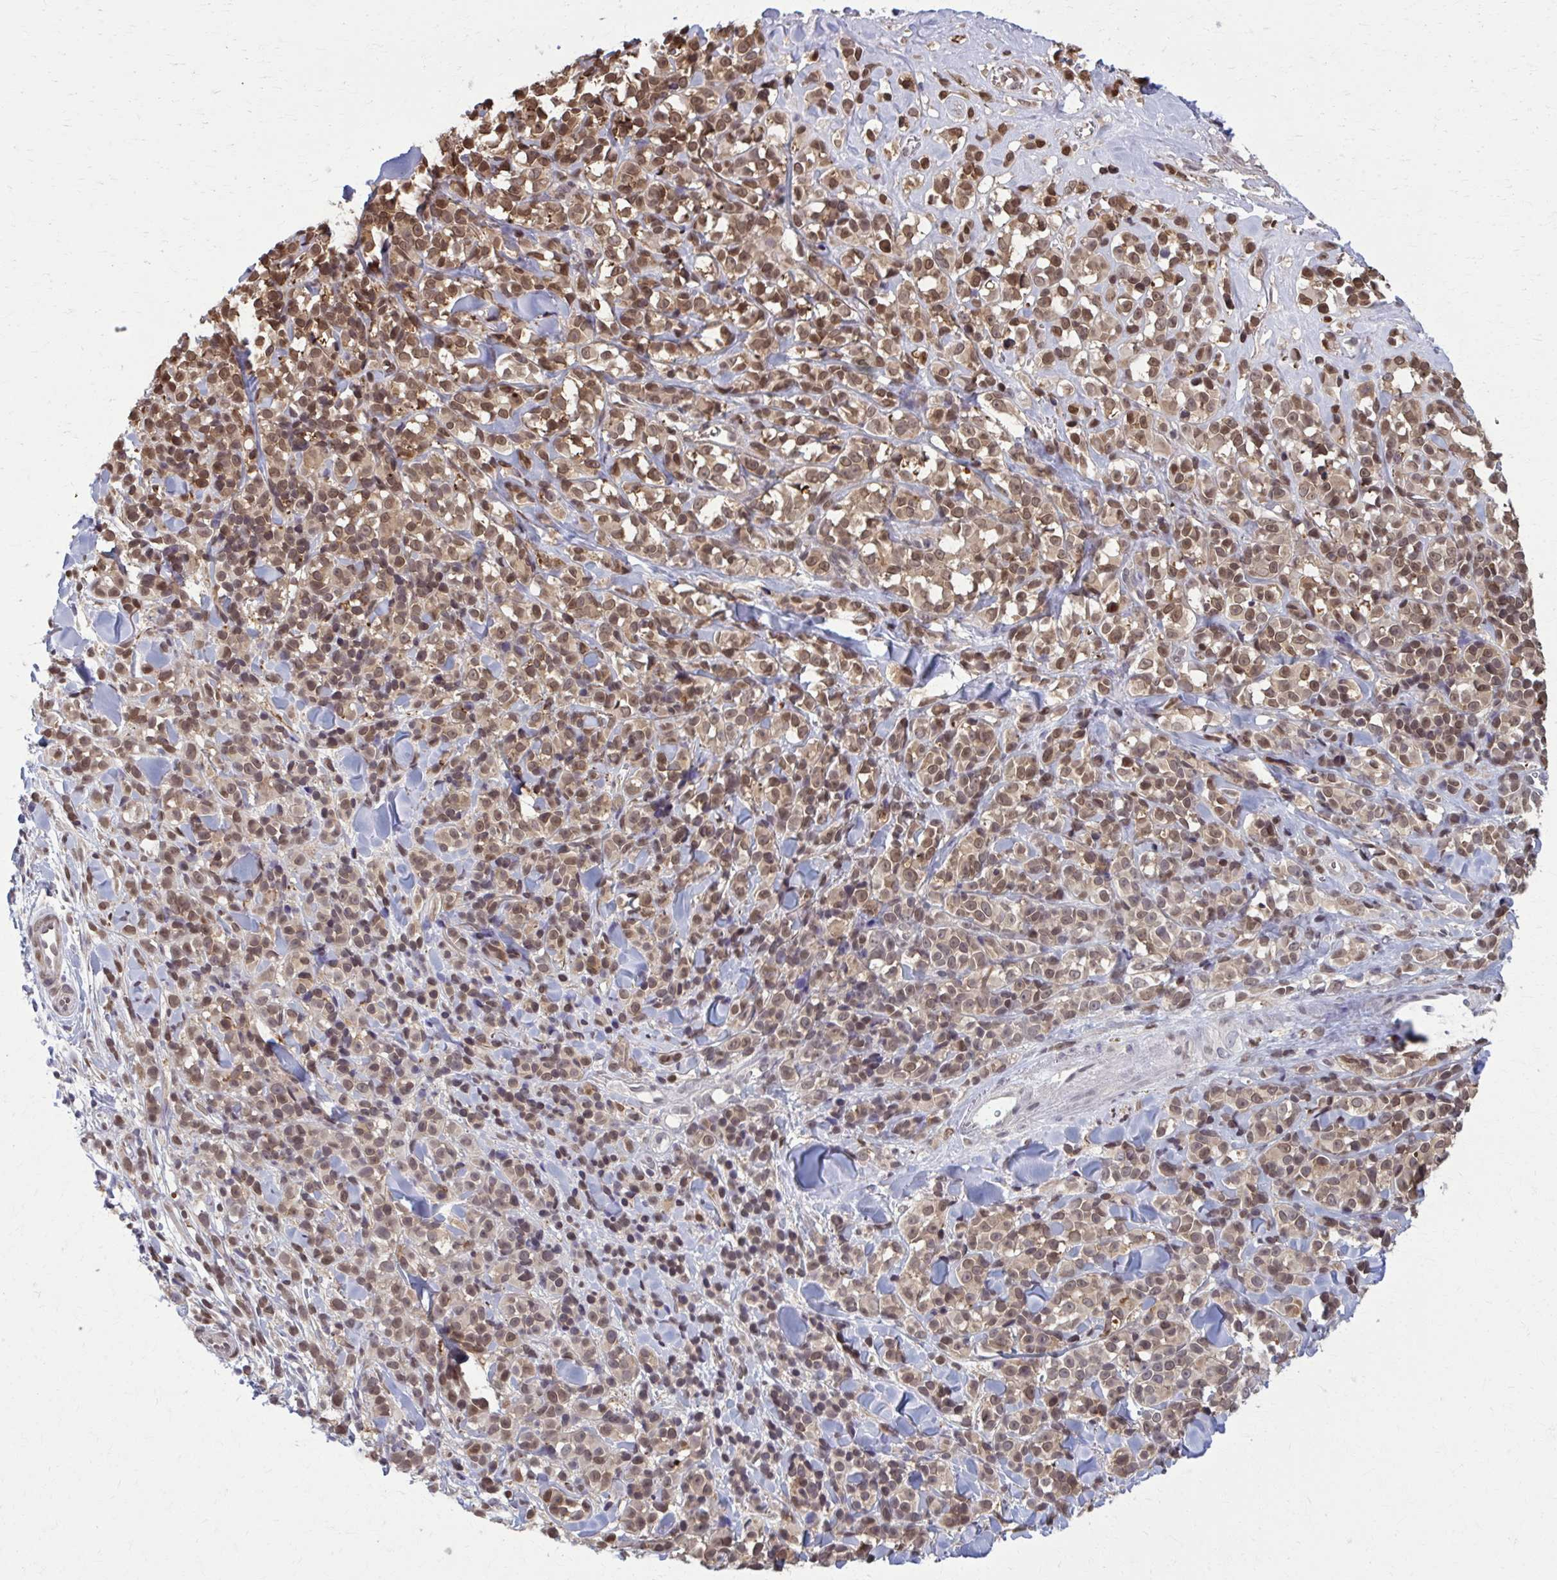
{"staining": {"intensity": "moderate", "quantity": ">75%", "location": "cytoplasmic/membranous,nuclear"}, "tissue": "melanoma", "cell_type": "Tumor cells", "image_type": "cancer", "snomed": [{"axis": "morphology", "description": "Malignant melanoma, NOS"}, {"axis": "topography", "description": "Skin"}], "caption": "Human malignant melanoma stained with a protein marker displays moderate staining in tumor cells.", "gene": "MDH1", "patient": {"sex": "male", "age": 85}}